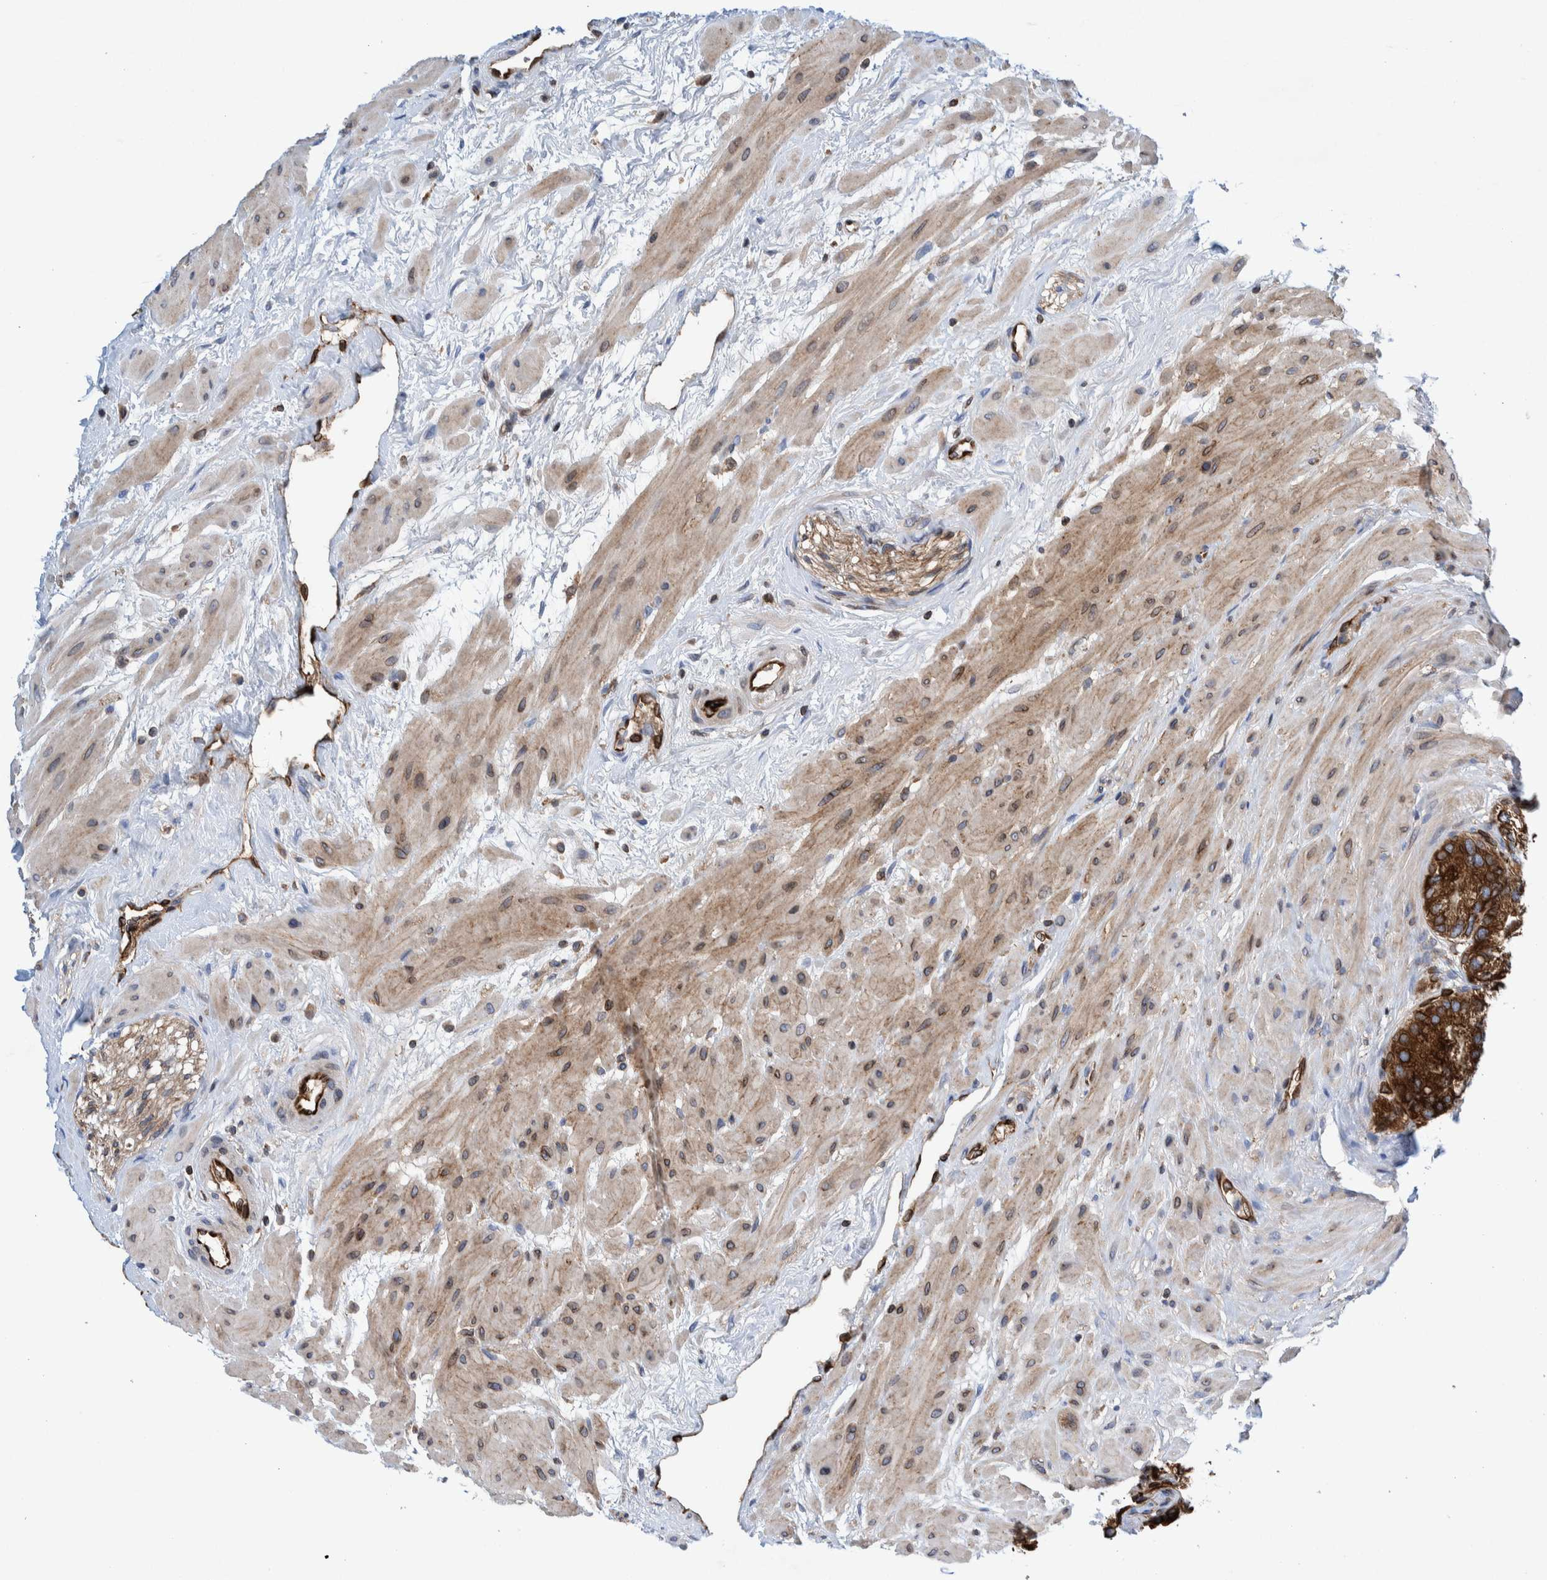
{"staining": {"intensity": "strong", "quantity": ">75%", "location": "cytoplasmic/membranous"}, "tissue": "seminal vesicle", "cell_type": "Glandular cells", "image_type": "normal", "snomed": [{"axis": "morphology", "description": "Normal tissue, NOS"}, {"axis": "topography", "description": "Prostate"}, {"axis": "topography", "description": "Seminal veicle"}], "caption": "Immunohistochemistry photomicrograph of unremarkable seminal vesicle: human seminal vesicle stained using IHC displays high levels of strong protein expression localized specifically in the cytoplasmic/membranous of glandular cells, appearing as a cytoplasmic/membranous brown color.", "gene": "THEM6", "patient": {"sex": "male", "age": 60}}